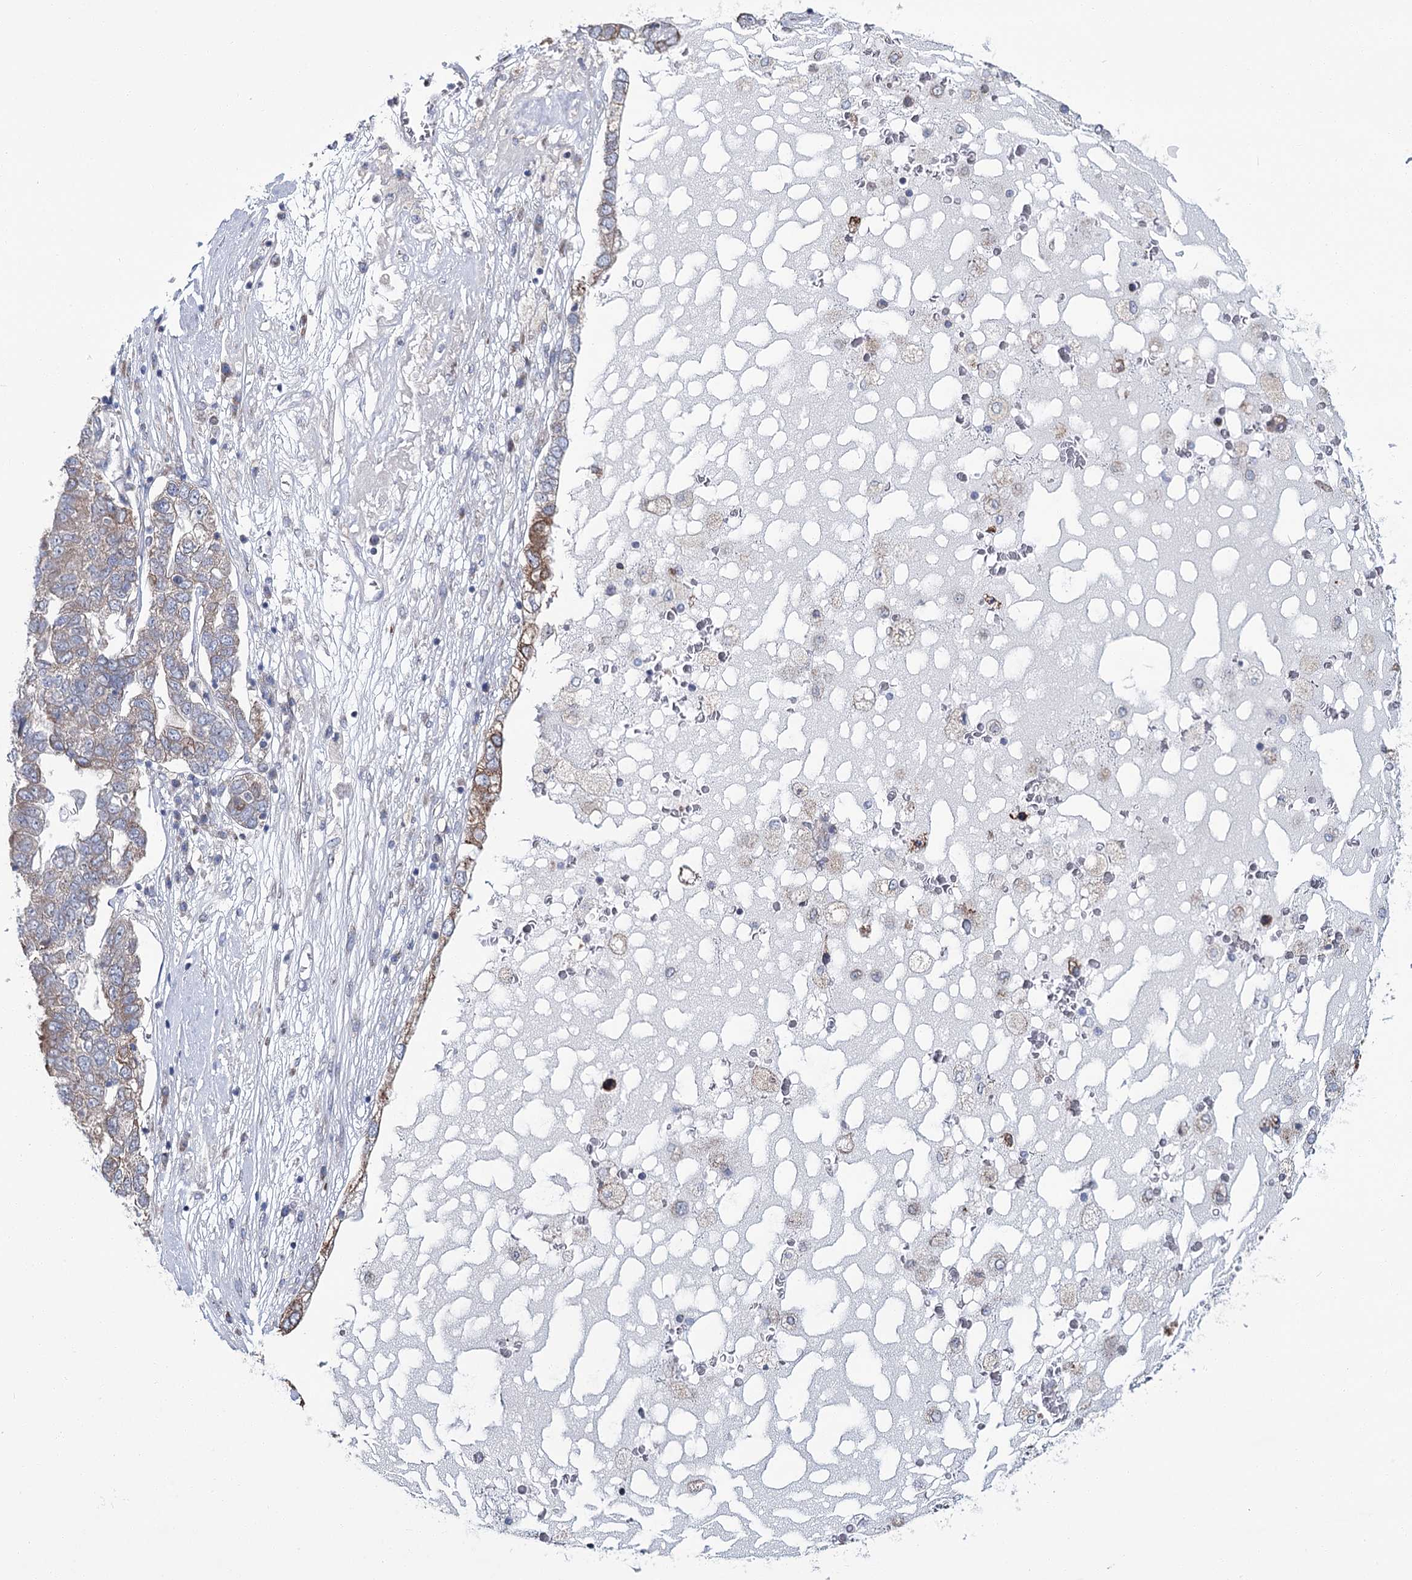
{"staining": {"intensity": "moderate", "quantity": "25%-75%", "location": "cytoplasmic/membranous"}, "tissue": "pancreatic cancer", "cell_type": "Tumor cells", "image_type": "cancer", "snomed": [{"axis": "morphology", "description": "Adenocarcinoma, NOS"}, {"axis": "topography", "description": "Pancreas"}], "caption": "Brown immunohistochemical staining in pancreatic cancer (adenocarcinoma) shows moderate cytoplasmic/membranous staining in approximately 25%-75% of tumor cells.", "gene": "CPLANE1", "patient": {"sex": "female", "age": 61}}